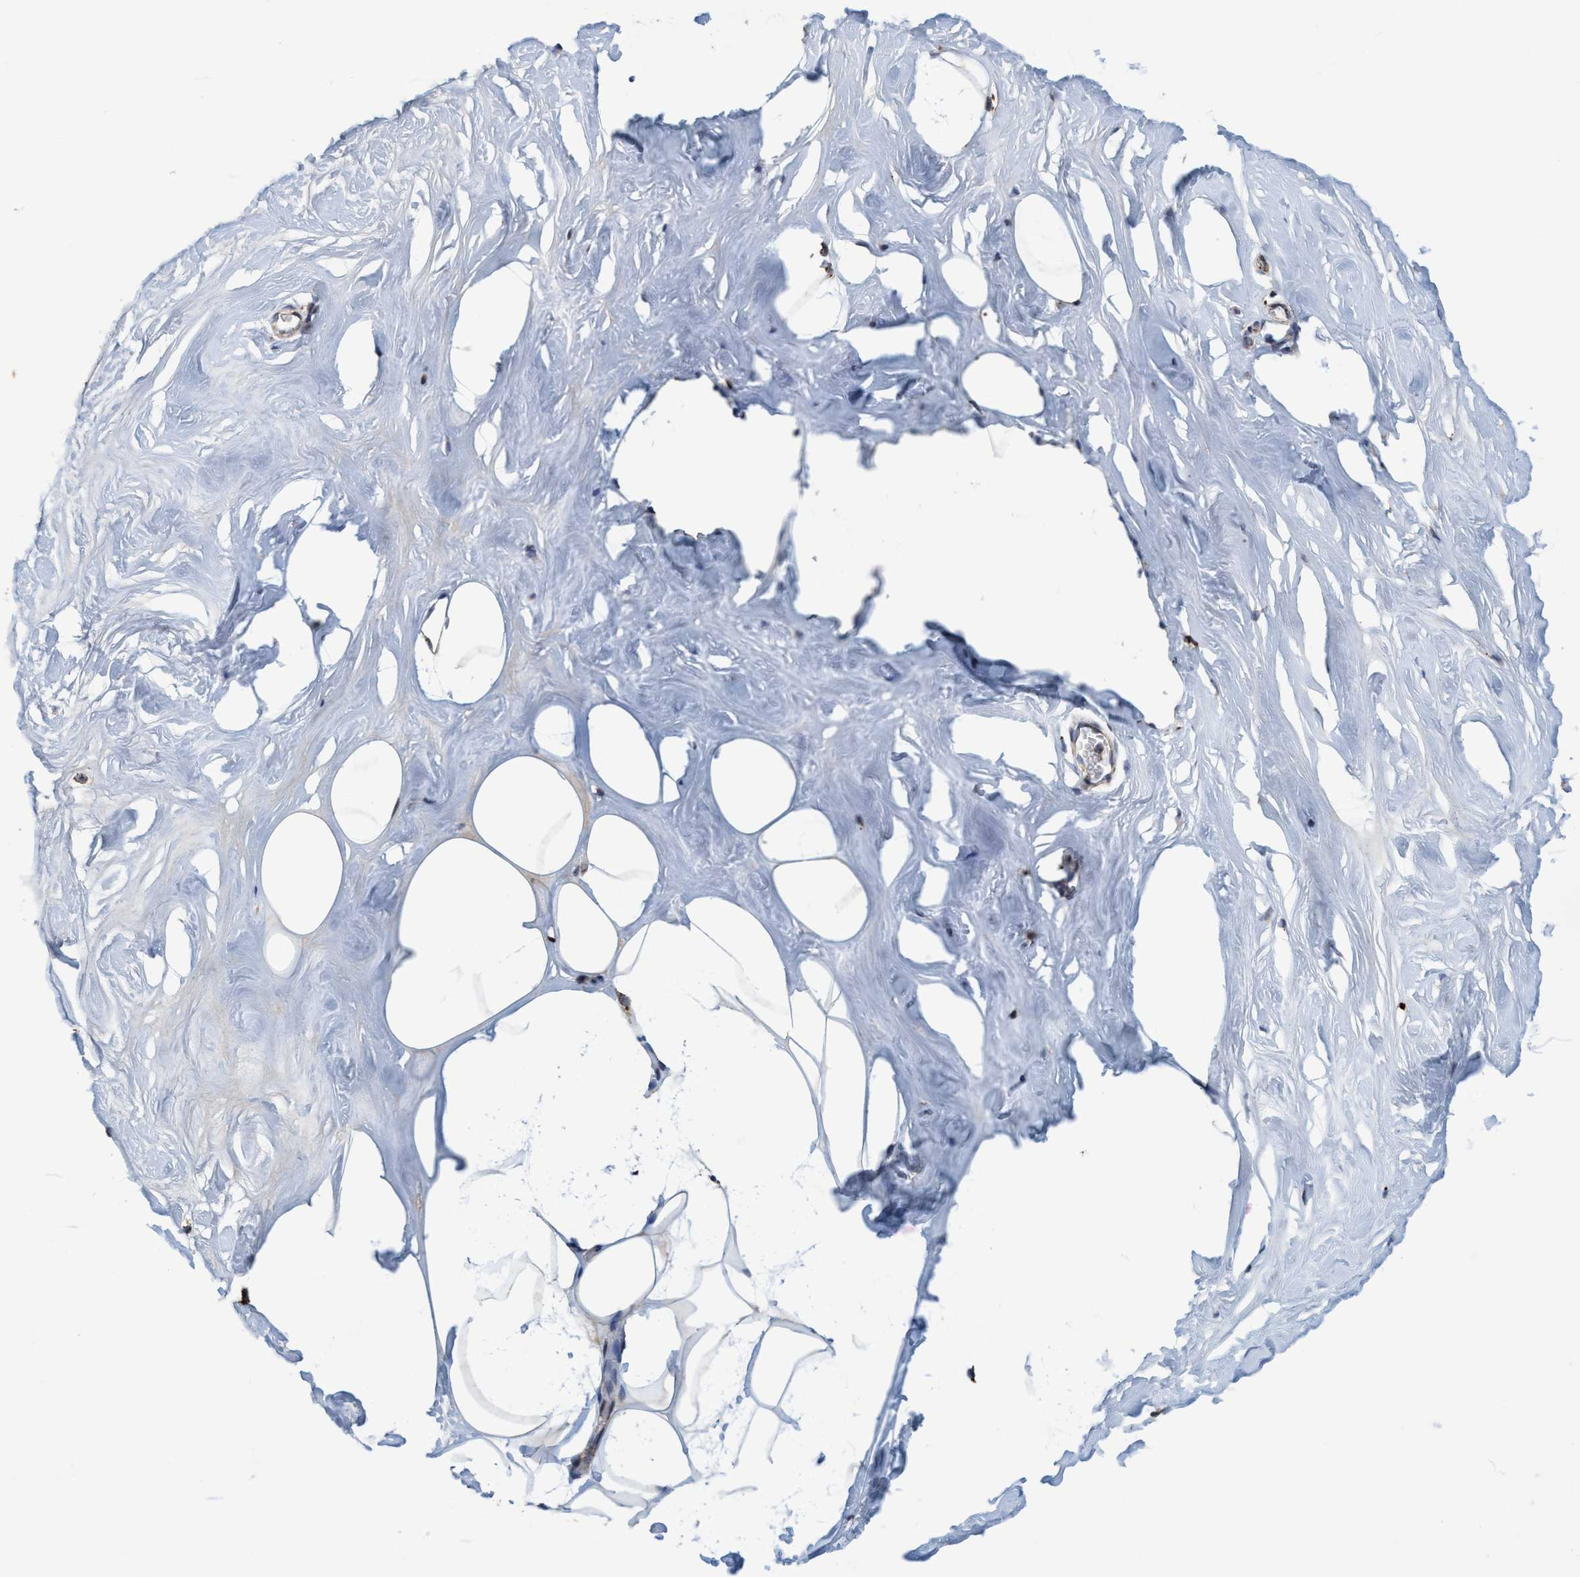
{"staining": {"intensity": "strong", "quantity": ">75%", "location": "cytoplasmic/membranous"}, "tissue": "adipose tissue", "cell_type": "Adipocytes", "image_type": "normal", "snomed": [{"axis": "morphology", "description": "Normal tissue, NOS"}, {"axis": "morphology", "description": "Fibrosis, NOS"}, {"axis": "topography", "description": "Breast"}, {"axis": "topography", "description": "Adipose tissue"}], "caption": "An immunohistochemistry (IHC) image of unremarkable tissue is shown. Protein staining in brown shows strong cytoplasmic/membranous positivity in adipose tissue within adipocytes. The staining is performed using DAB (3,3'-diaminobenzidine) brown chromogen to label protein expression. The nuclei are counter-stained blue using hematoxylin.", "gene": "BBS9", "patient": {"sex": "female", "age": 39}}